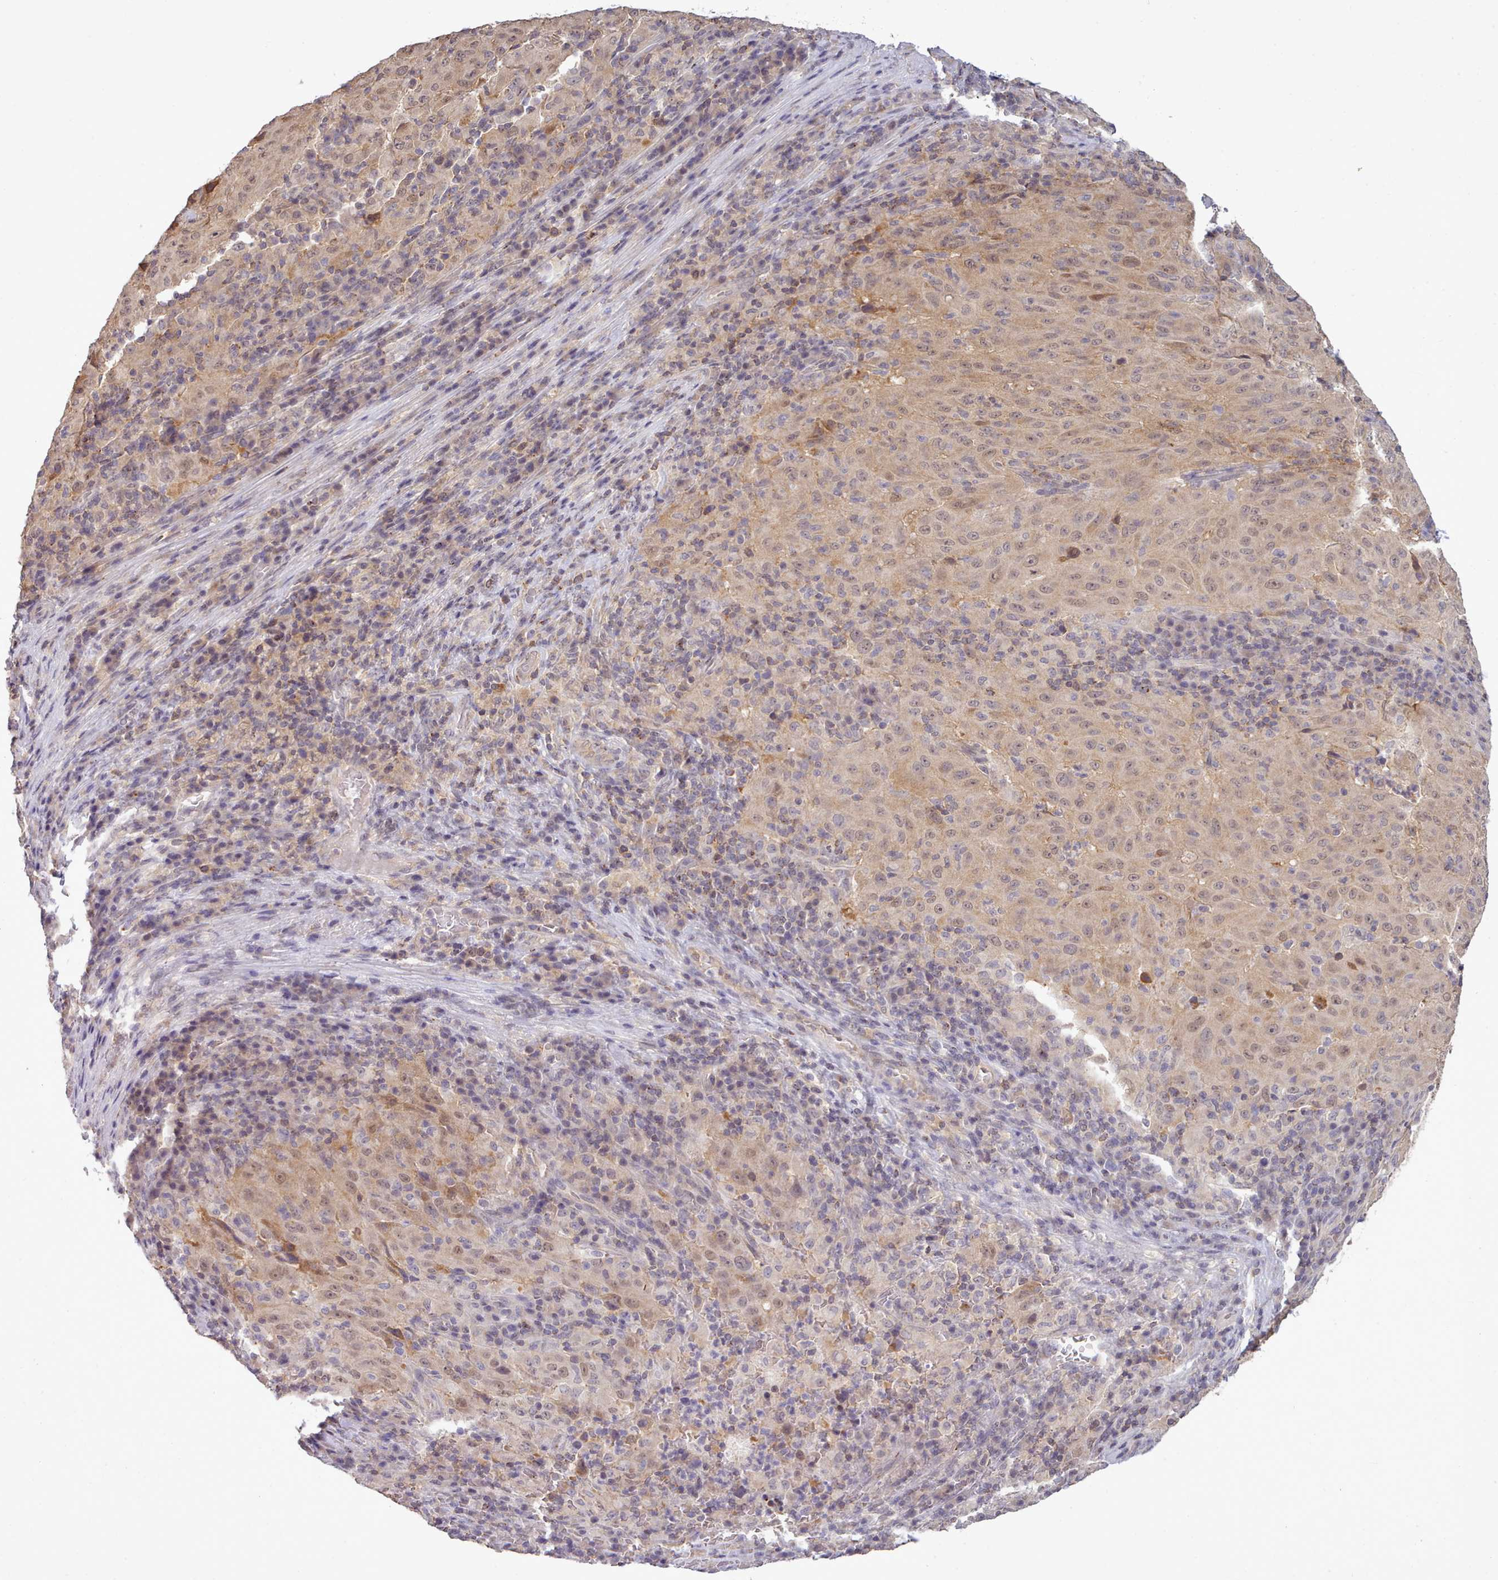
{"staining": {"intensity": "weak", "quantity": ">75%", "location": "cytoplasmic/membranous,nuclear"}, "tissue": "pancreatic cancer", "cell_type": "Tumor cells", "image_type": "cancer", "snomed": [{"axis": "morphology", "description": "Adenocarcinoma, NOS"}, {"axis": "topography", "description": "Pancreas"}], "caption": "There is low levels of weak cytoplasmic/membranous and nuclear positivity in tumor cells of pancreatic adenocarcinoma, as demonstrated by immunohistochemical staining (brown color).", "gene": "ARL17A", "patient": {"sex": "male", "age": 63}}